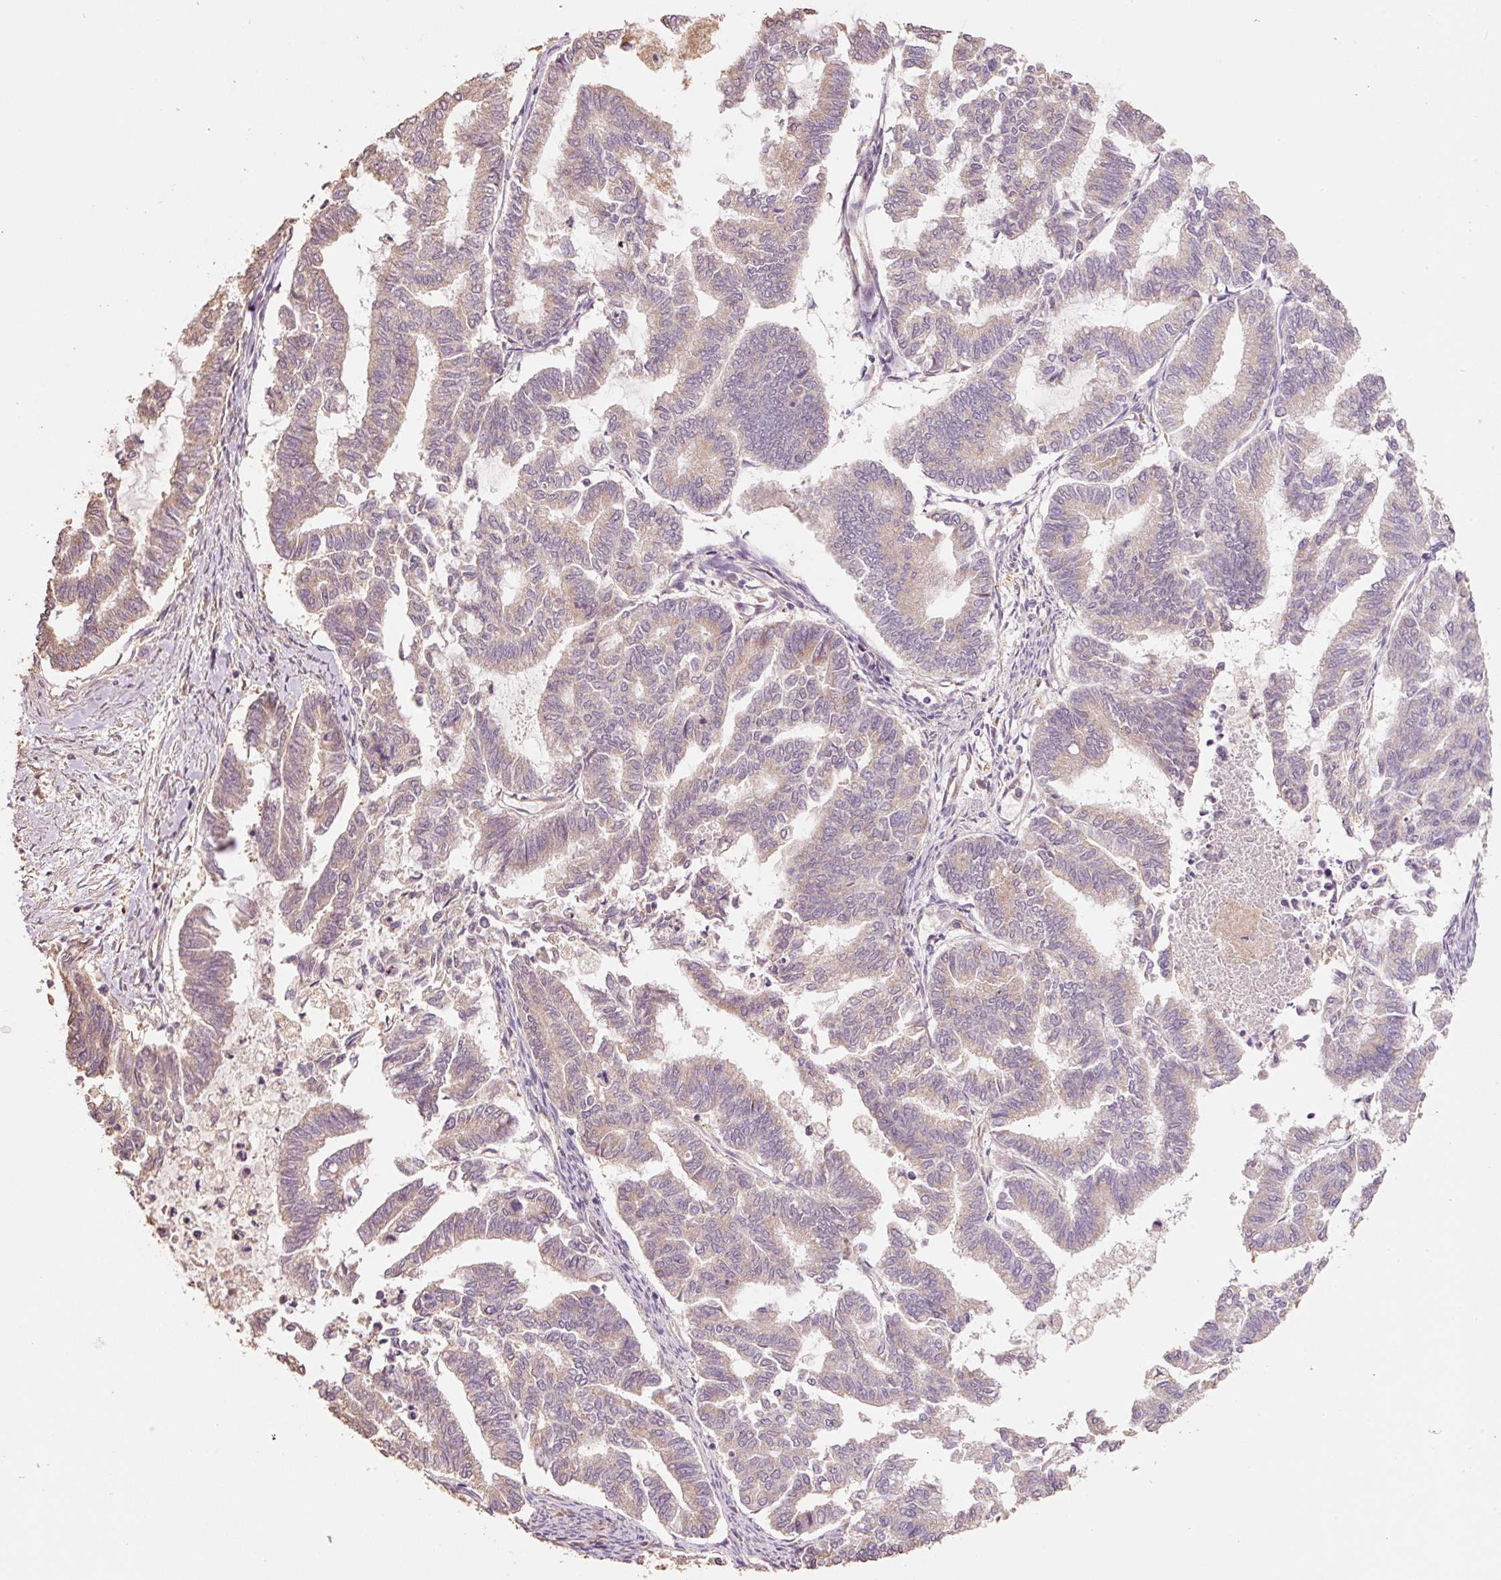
{"staining": {"intensity": "weak", "quantity": ">75%", "location": "cytoplasmic/membranous"}, "tissue": "endometrial cancer", "cell_type": "Tumor cells", "image_type": "cancer", "snomed": [{"axis": "morphology", "description": "Adenocarcinoma, NOS"}, {"axis": "topography", "description": "Endometrium"}], "caption": "A brown stain highlights weak cytoplasmic/membranous staining of a protein in human endometrial adenocarcinoma tumor cells. The protein of interest is shown in brown color, while the nuclei are stained blue.", "gene": "HERC2", "patient": {"sex": "female", "age": 79}}